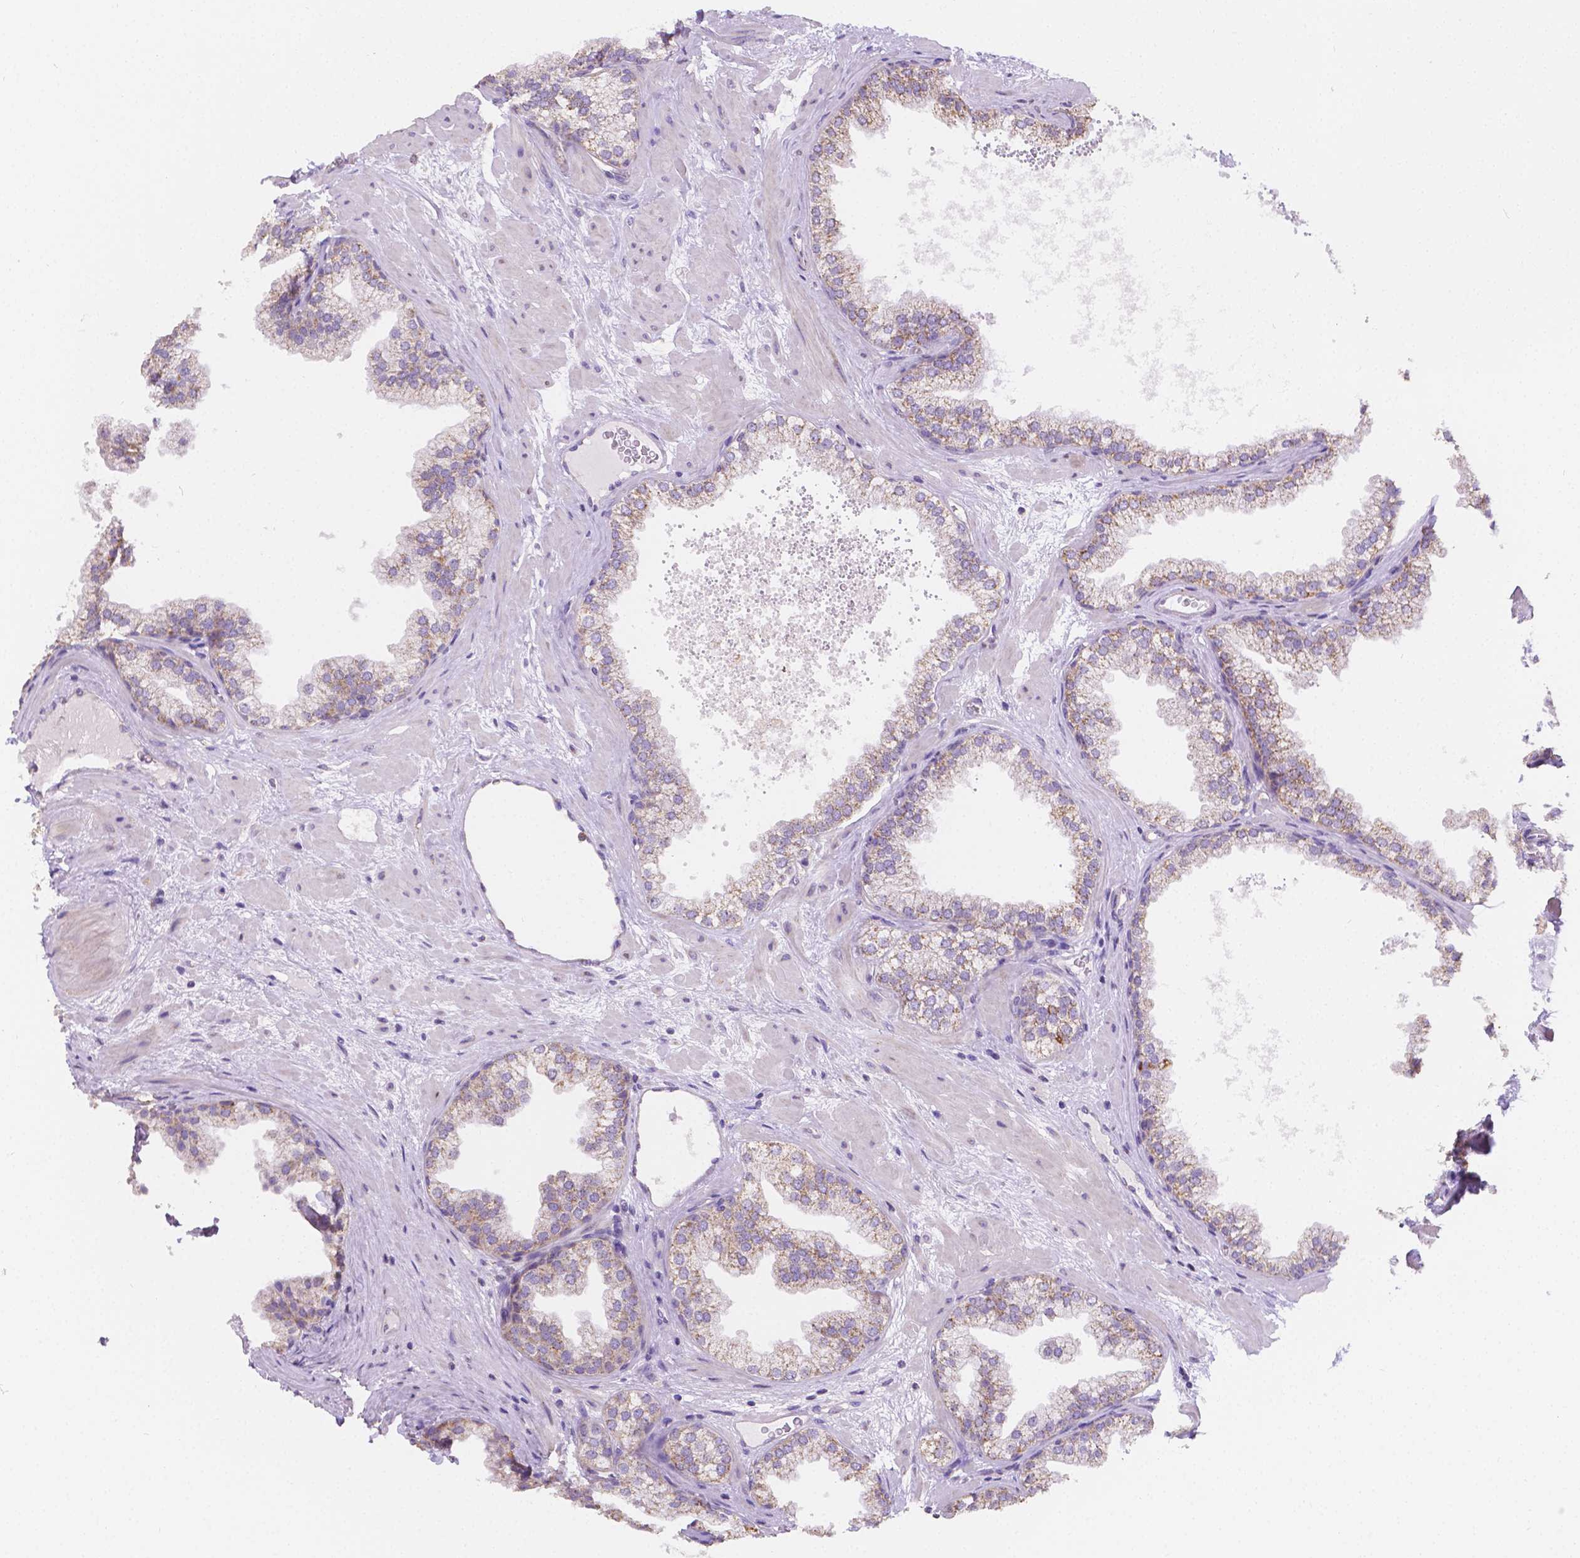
{"staining": {"intensity": "weak", "quantity": "<25%", "location": "cytoplasmic/membranous"}, "tissue": "prostate", "cell_type": "Glandular cells", "image_type": "normal", "snomed": [{"axis": "morphology", "description": "Normal tissue, NOS"}, {"axis": "topography", "description": "Prostate"}], "caption": "DAB immunohistochemical staining of benign human prostate reveals no significant positivity in glandular cells. The staining is performed using DAB brown chromogen with nuclei counter-stained in using hematoxylin.", "gene": "TMEM130", "patient": {"sex": "male", "age": 37}}